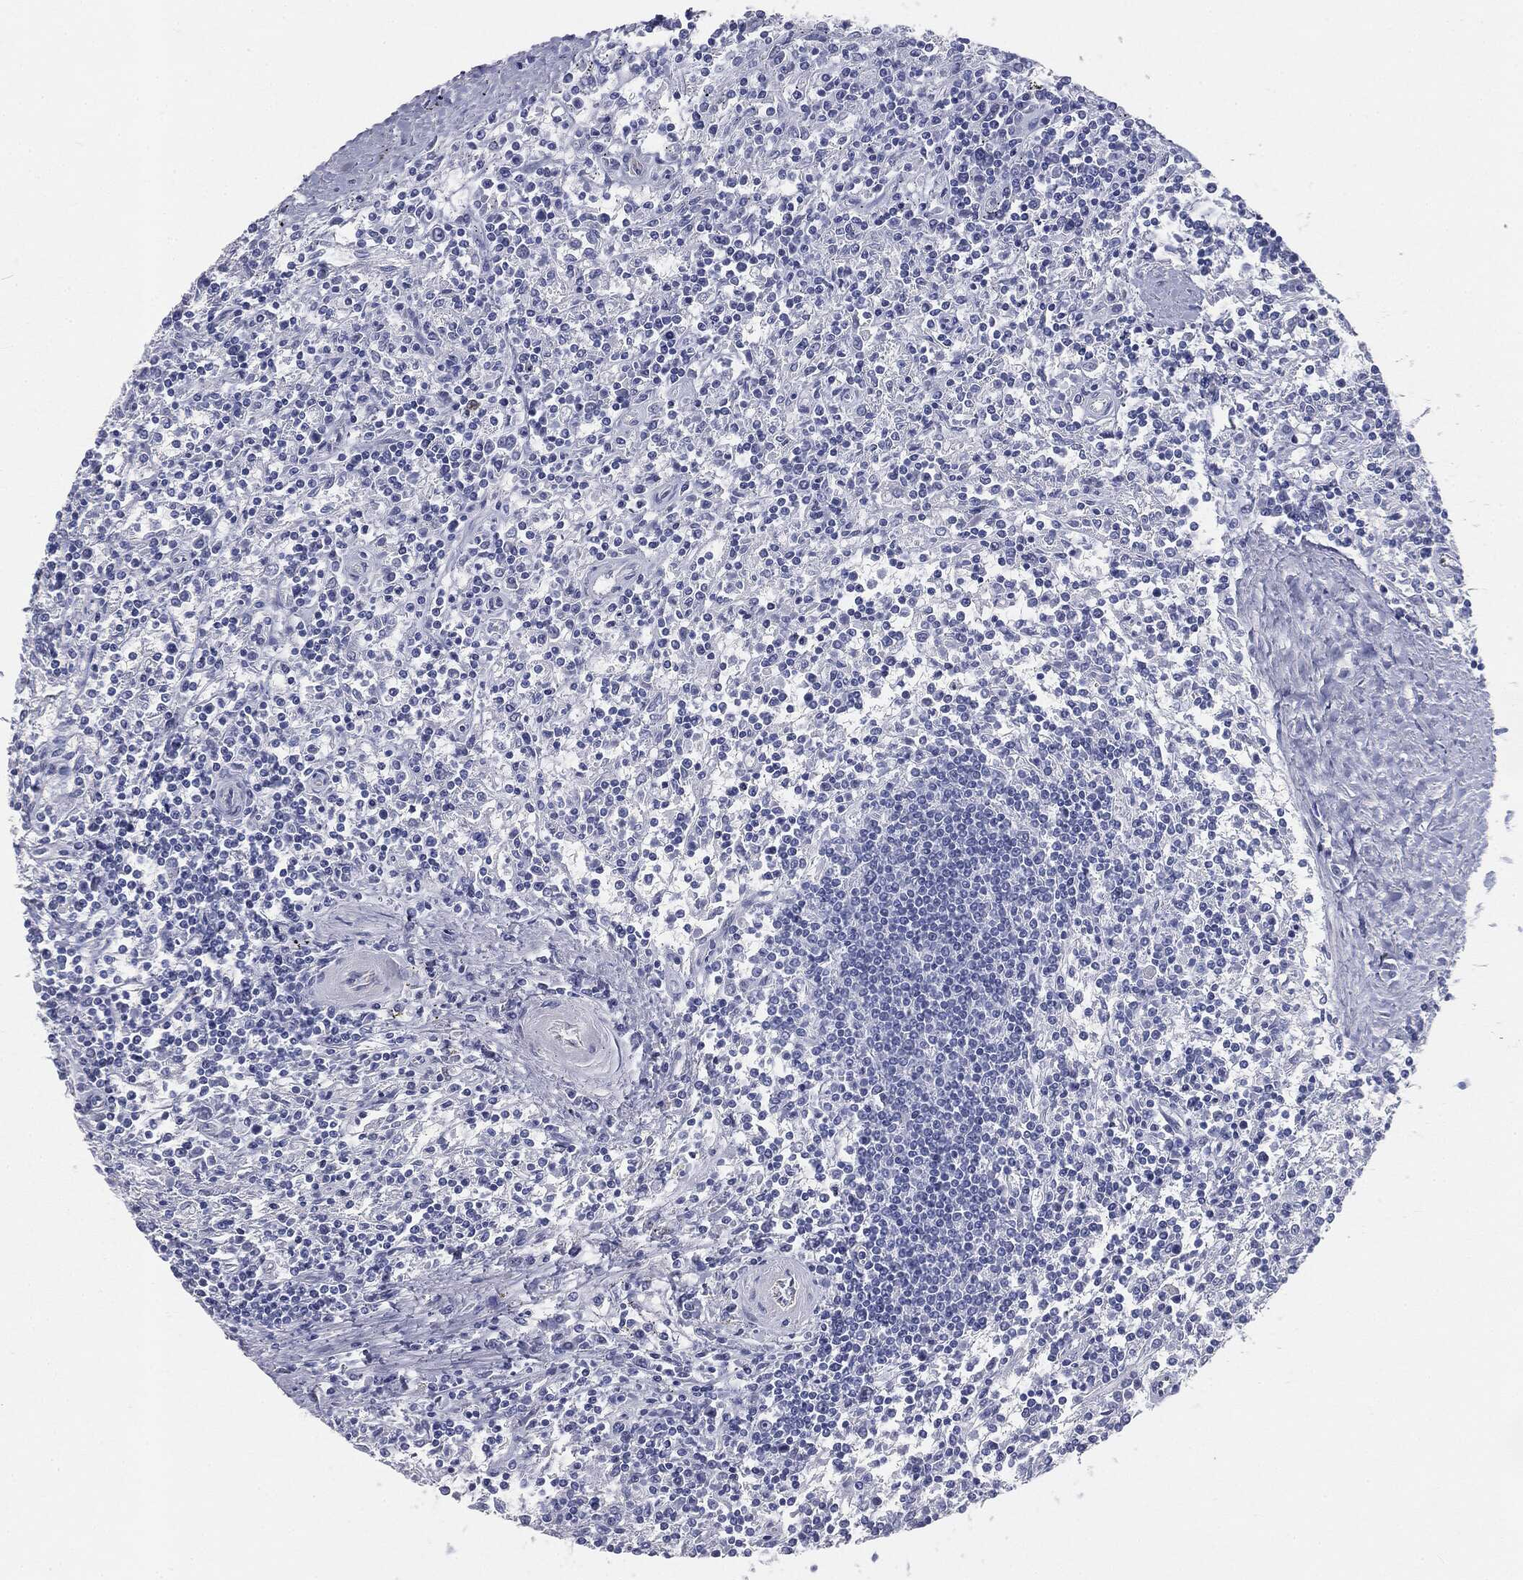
{"staining": {"intensity": "negative", "quantity": "none", "location": "none"}, "tissue": "lymphoma", "cell_type": "Tumor cells", "image_type": "cancer", "snomed": [{"axis": "morphology", "description": "Malignant lymphoma, non-Hodgkin's type, Low grade"}, {"axis": "topography", "description": "Spleen"}], "caption": "An IHC histopathology image of lymphoma is shown. There is no staining in tumor cells of lymphoma. The staining is performed using DAB brown chromogen with nuclei counter-stained in using hematoxylin.", "gene": "MUC5AC", "patient": {"sex": "male", "age": 62}}